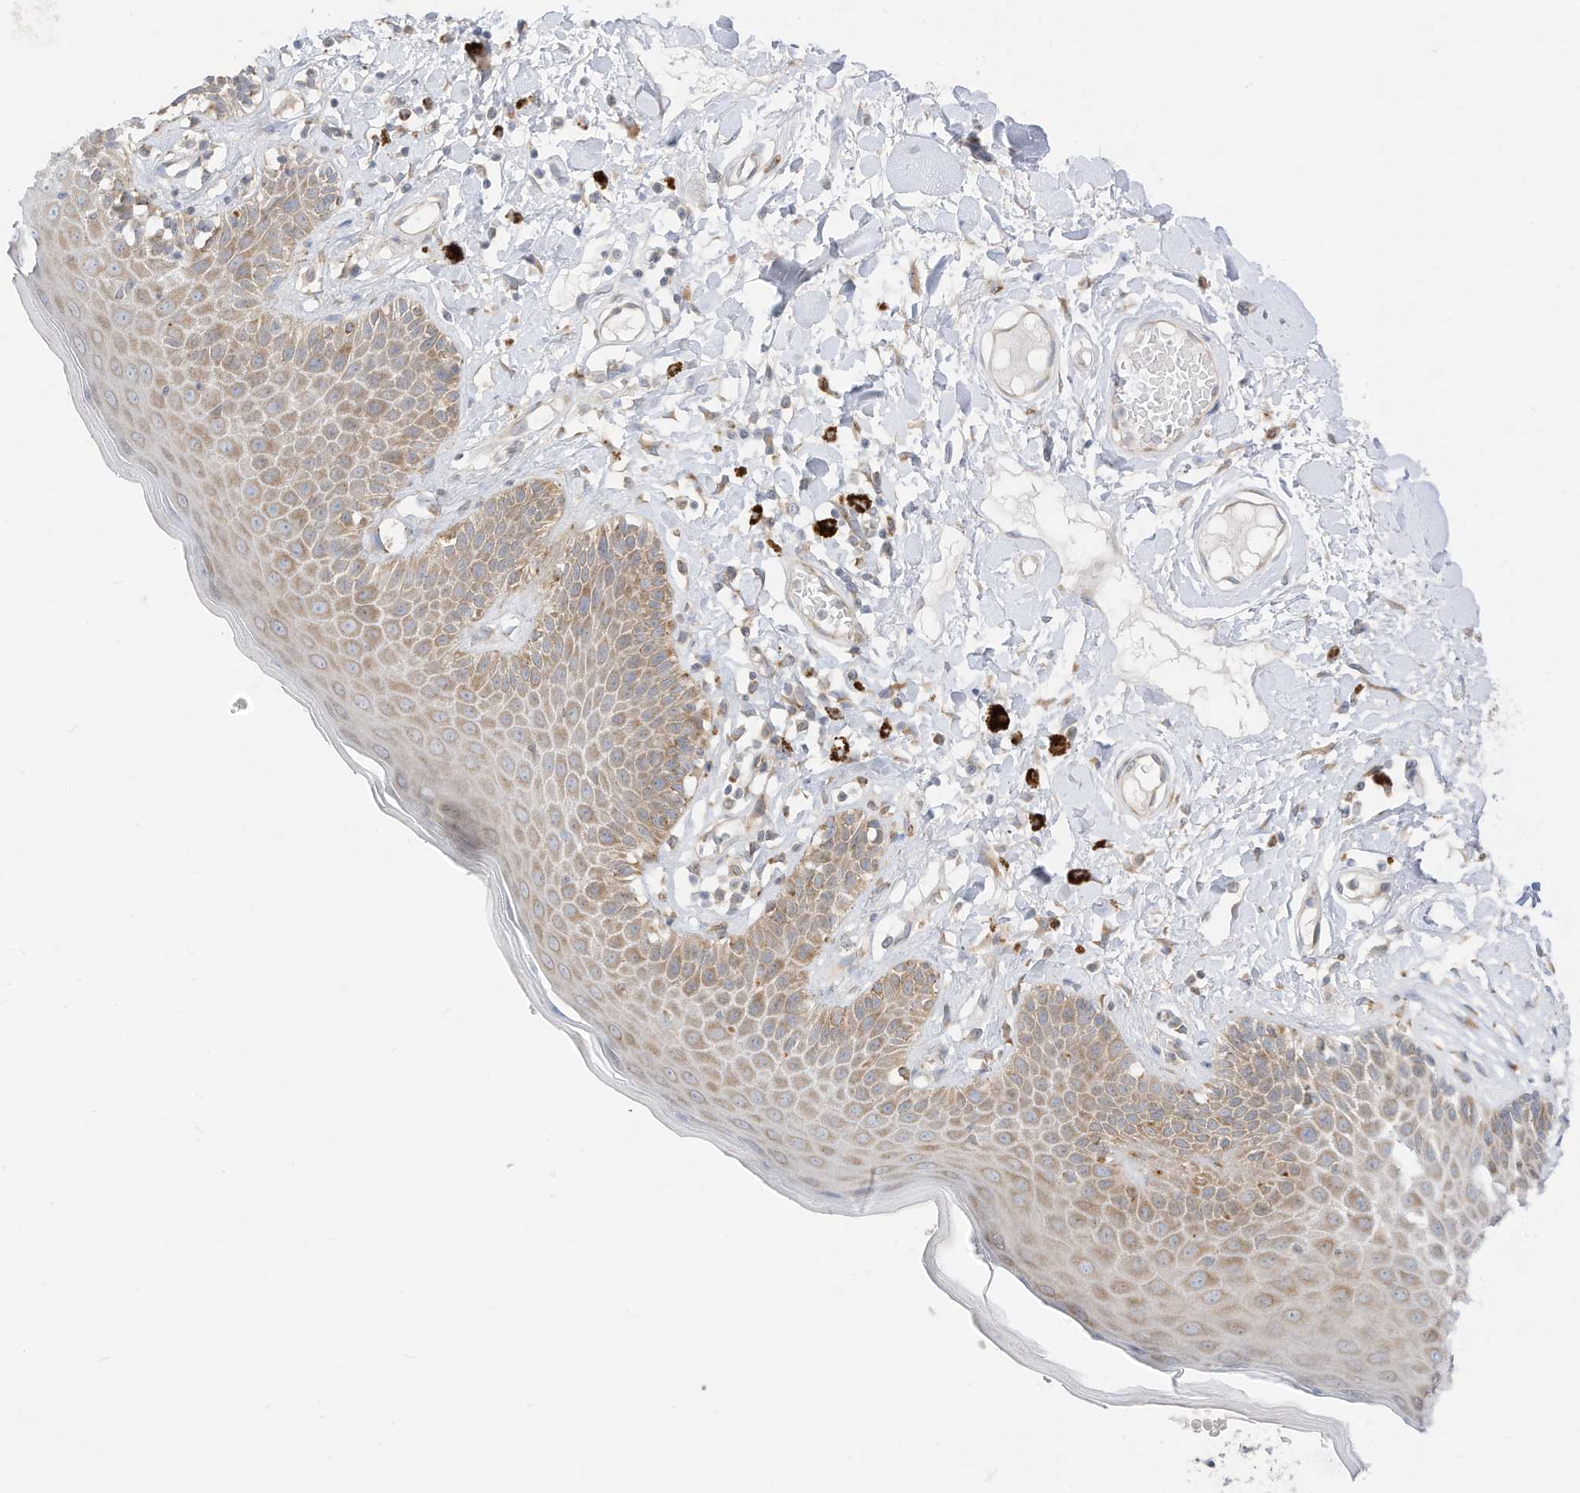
{"staining": {"intensity": "weak", "quantity": ">75%", "location": "cytoplasmic/membranous"}, "tissue": "skin", "cell_type": "Epidermal cells", "image_type": "normal", "snomed": [{"axis": "morphology", "description": "Normal tissue, NOS"}, {"axis": "topography", "description": "Anal"}], "caption": "Human skin stained for a protein (brown) shows weak cytoplasmic/membranous positive positivity in approximately >75% of epidermal cells.", "gene": "STT3A", "patient": {"sex": "female", "age": 78}}